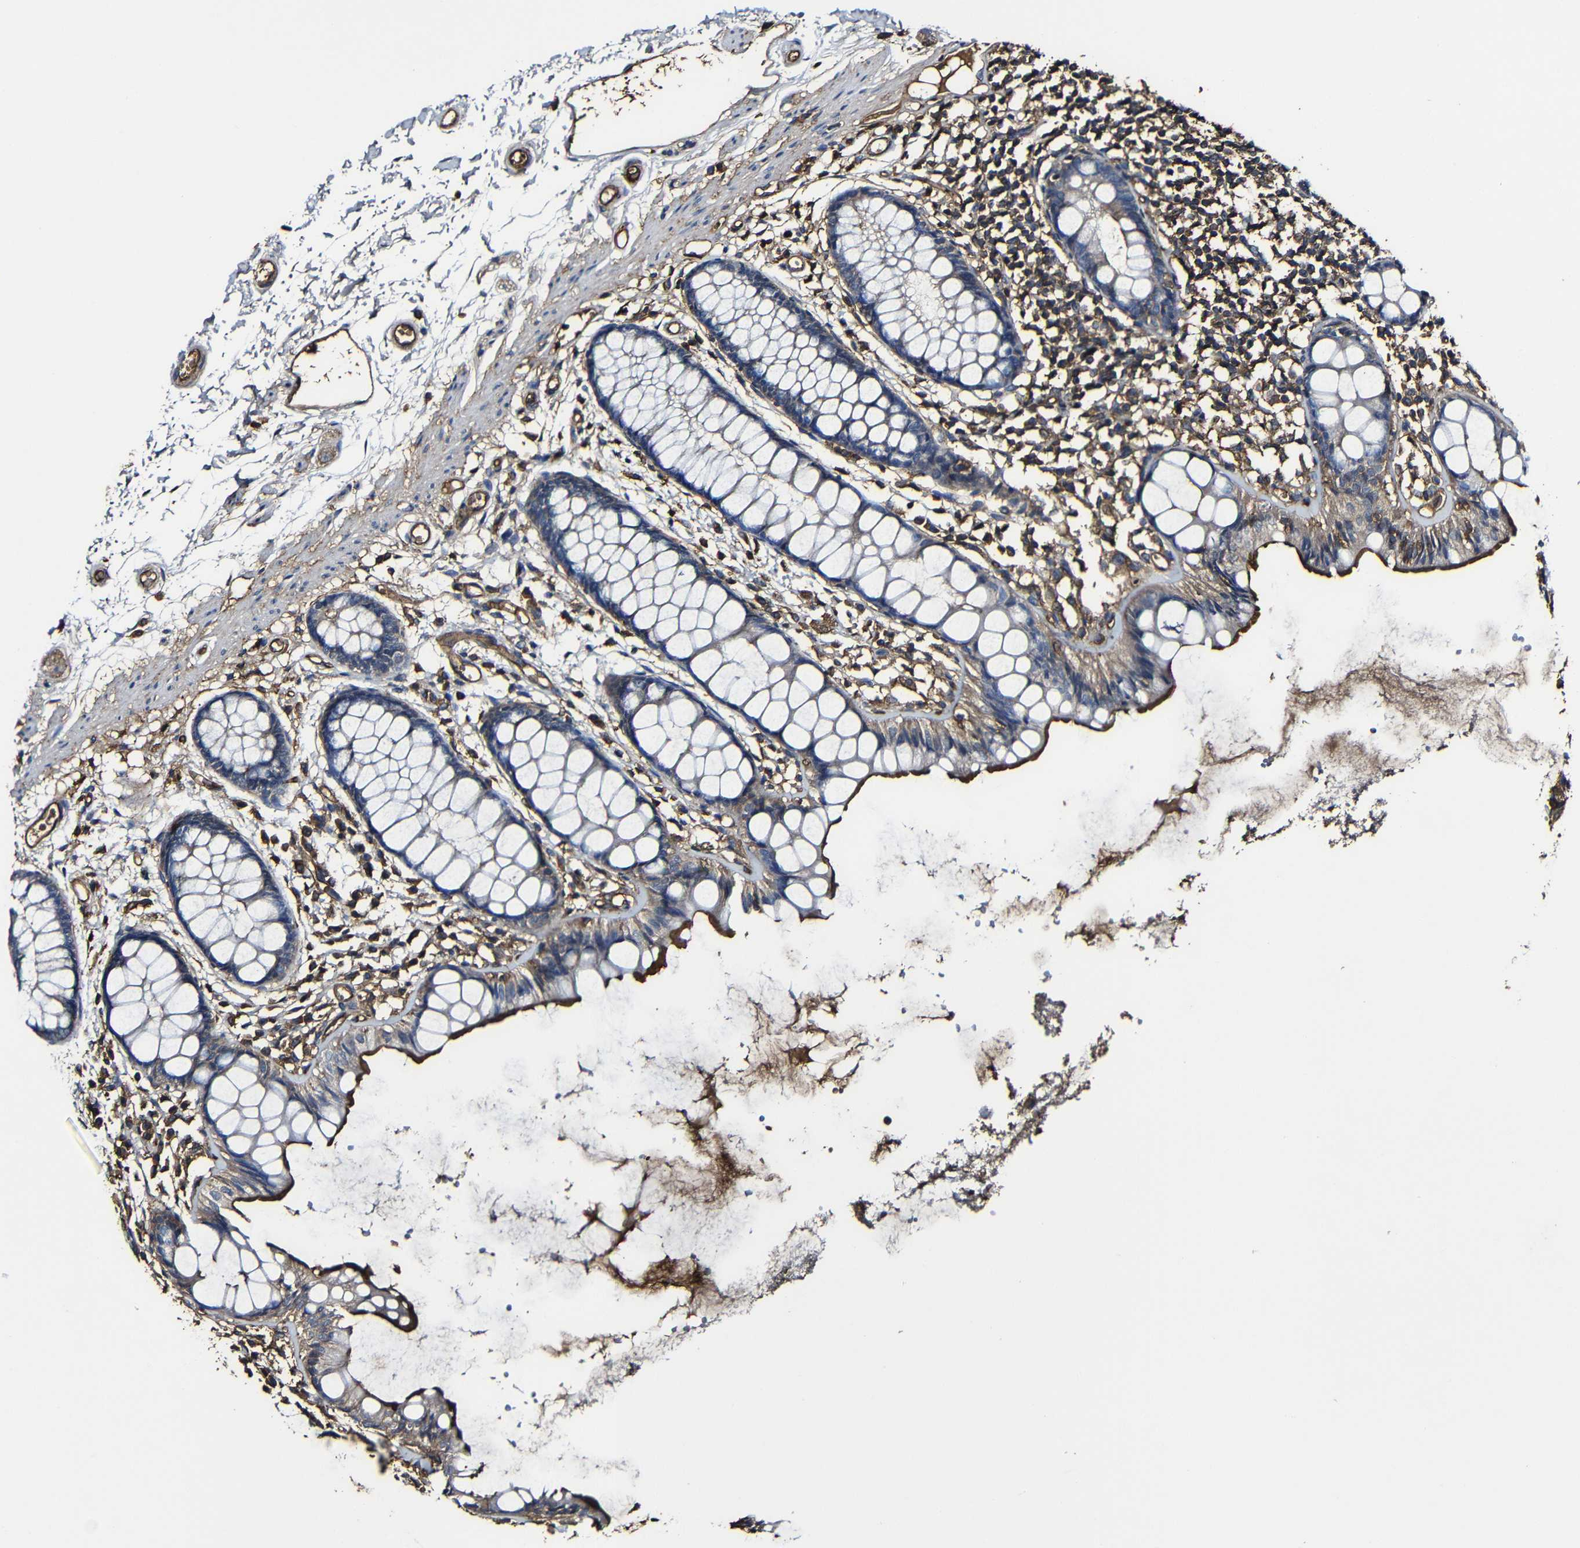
{"staining": {"intensity": "strong", "quantity": "25%-75%", "location": "cytoplasmic/membranous"}, "tissue": "rectum", "cell_type": "Glandular cells", "image_type": "normal", "snomed": [{"axis": "morphology", "description": "Normal tissue, NOS"}, {"axis": "topography", "description": "Rectum"}], "caption": "Brown immunohistochemical staining in unremarkable human rectum shows strong cytoplasmic/membranous staining in about 25%-75% of glandular cells. (Stains: DAB in brown, nuclei in blue, Microscopy: brightfield microscopy at high magnification).", "gene": "MSN", "patient": {"sex": "female", "age": 66}}